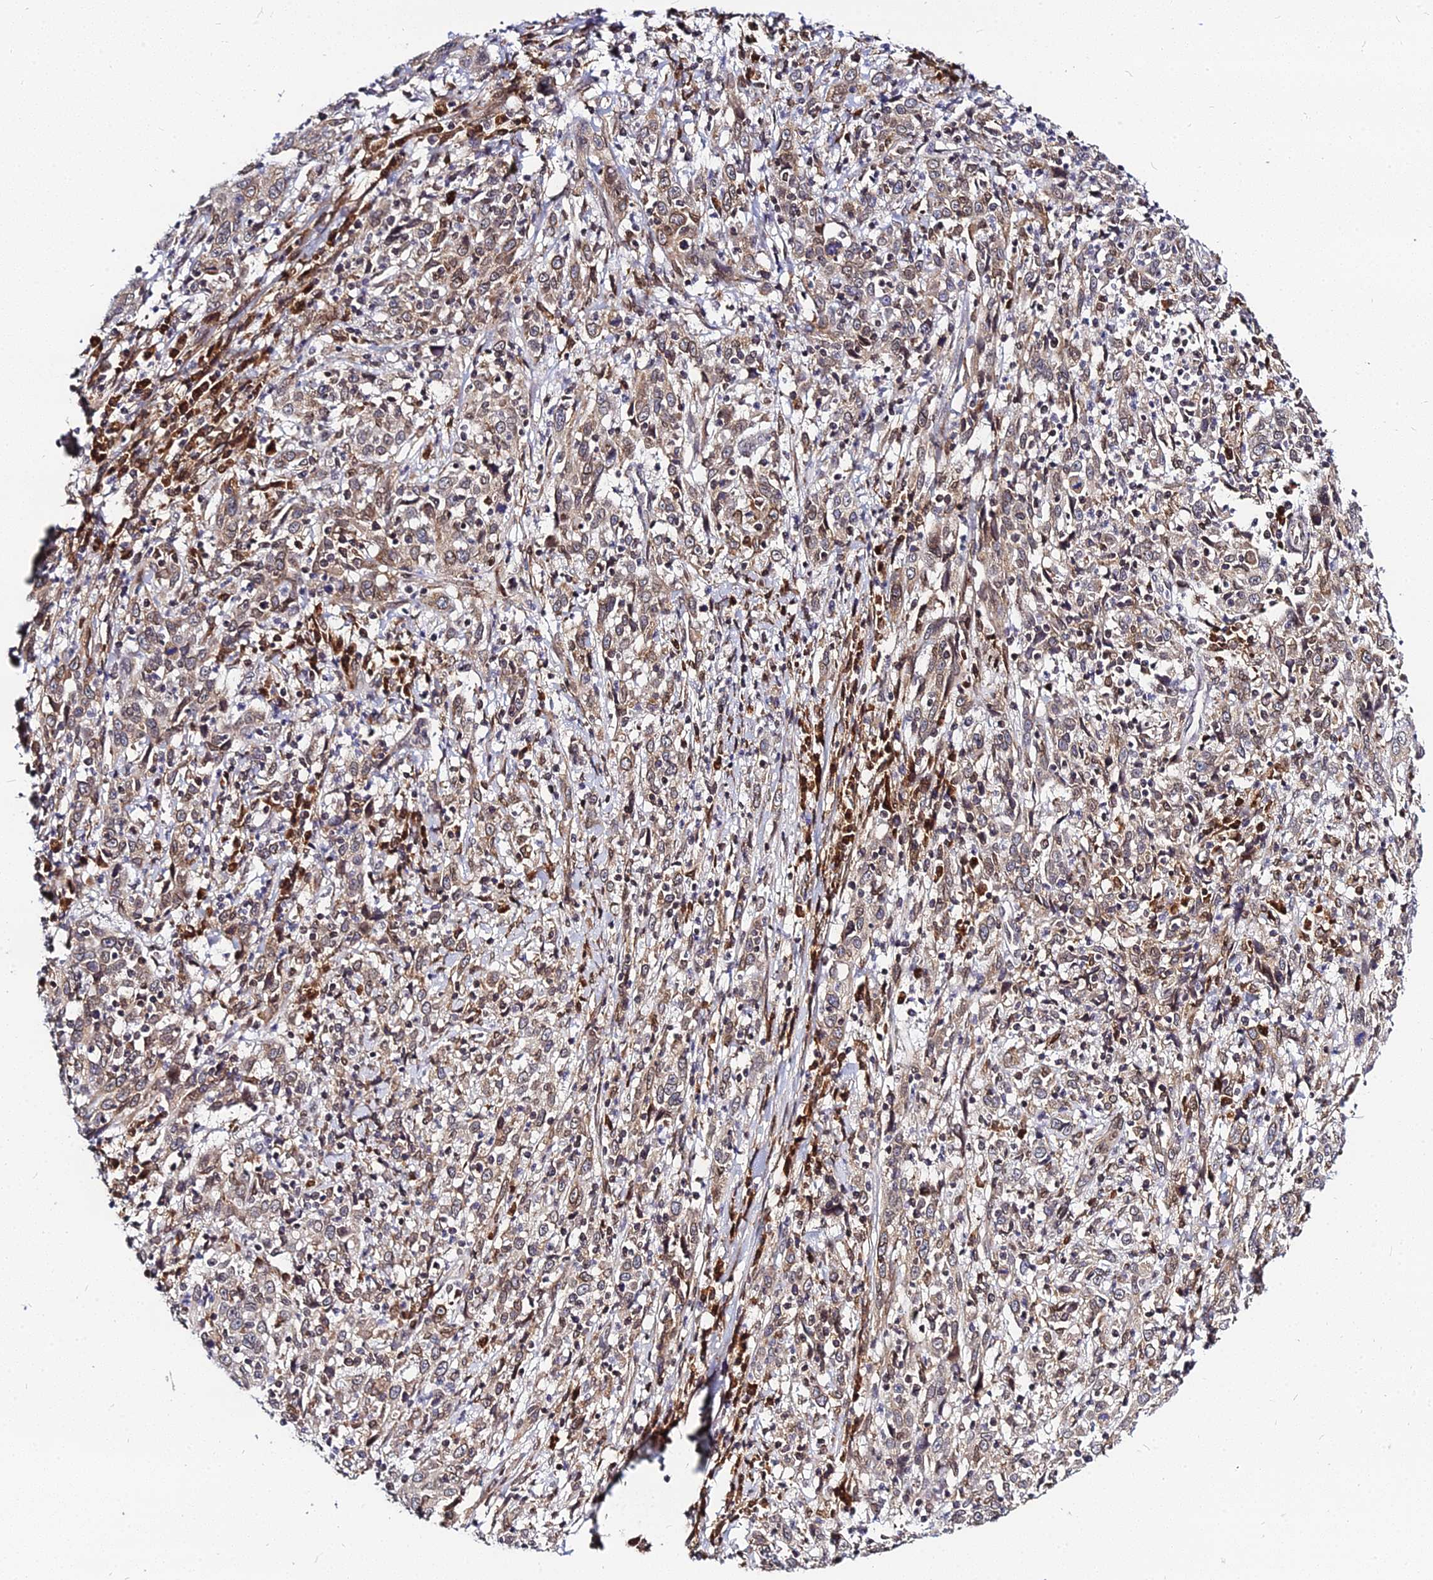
{"staining": {"intensity": "weak", "quantity": ">75%", "location": "cytoplasmic/membranous"}, "tissue": "cervical cancer", "cell_type": "Tumor cells", "image_type": "cancer", "snomed": [{"axis": "morphology", "description": "Squamous cell carcinoma, NOS"}, {"axis": "topography", "description": "Cervix"}], "caption": "Cervical cancer stained for a protein exhibits weak cytoplasmic/membranous positivity in tumor cells.", "gene": "RNF121", "patient": {"sex": "female", "age": 46}}